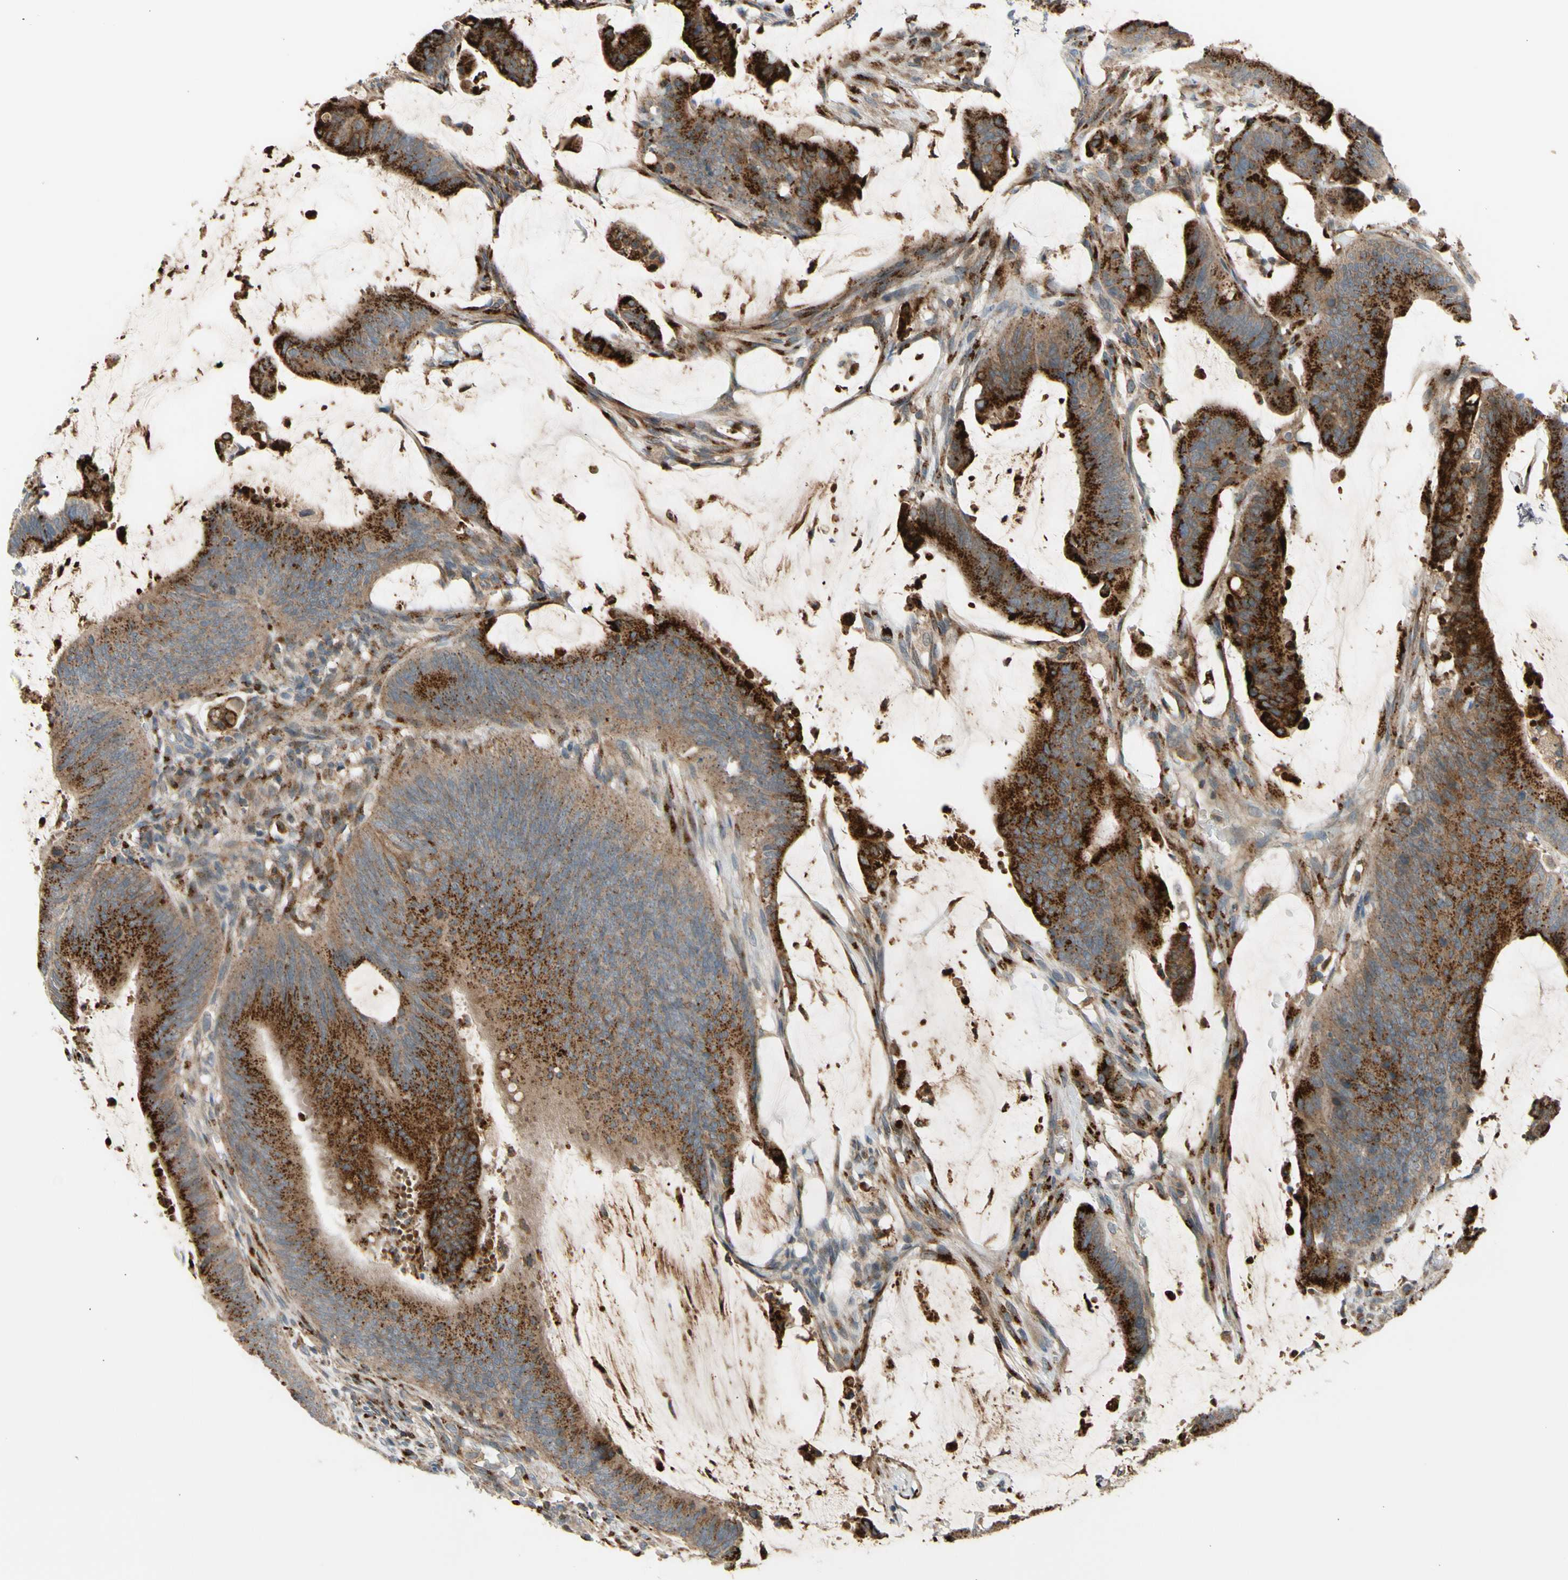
{"staining": {"intensity": "strong", "quantity": ">75%", "location": "cytoplasmic/membranous"}, "tissue": "colorectal cancer", "cell_type": "Tumor cells", "image_type": "cancer", "snomed": [{"axis": "morphology", "description": "Adenocarcinoma, NOS"}, {"axis": "topography", "description": "Rectum"}], "caption": "Strong cytoplasmic/membranous staining is present in approximately >75% of tumor cells in adenocarcinoma (colorectal). Nuclei are stained in blue.", "gene": "GALNT5", "patient": {"sex": "female", "age": 66}}